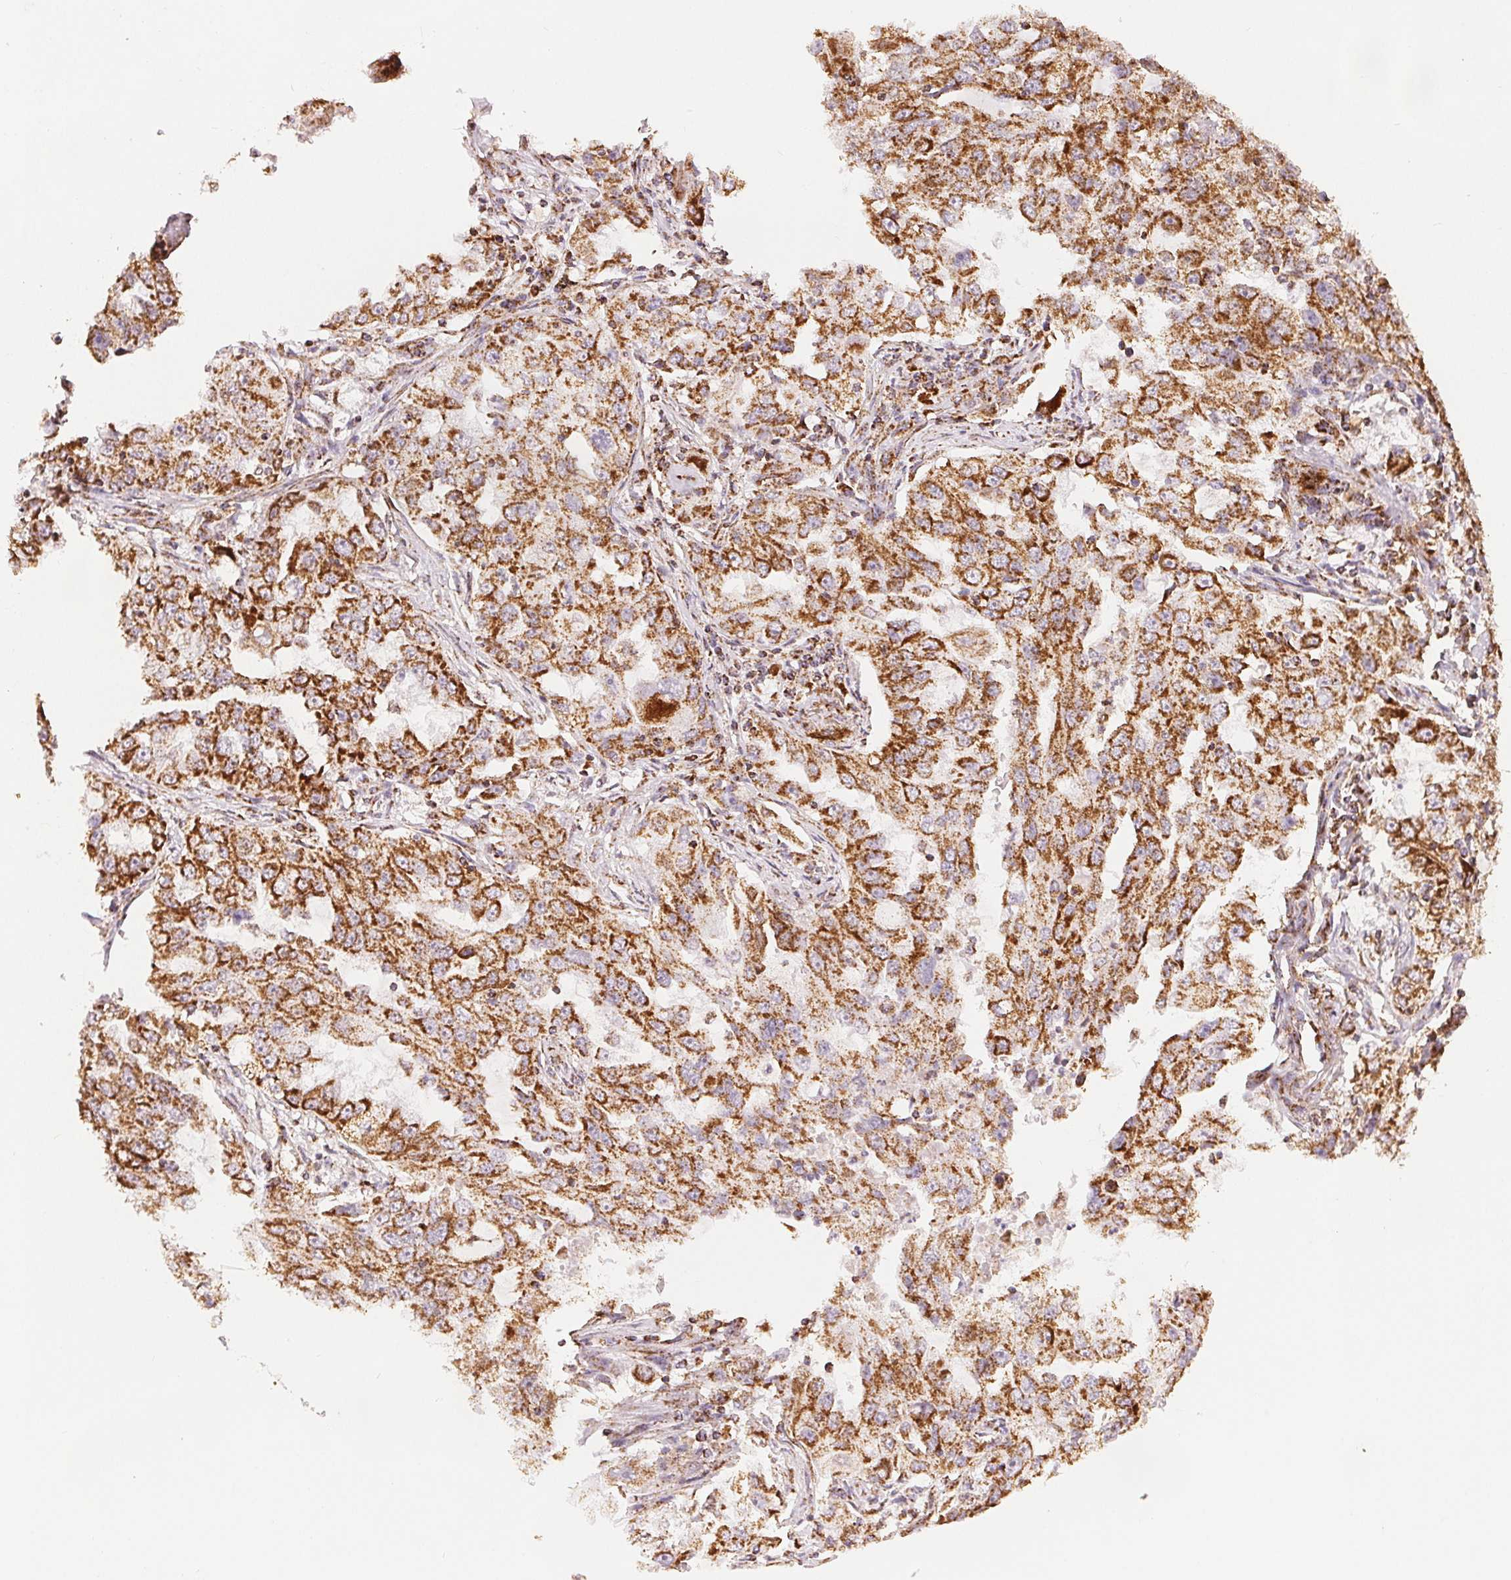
{"staining": {"intensity": "strong", "quantity": ">75%", "location": "cytoplasmic/membranous"}, "tissue": "lung cancer", "cell_type": "Tumor cells", "image_type": "cancer", "snomed": [{"axis": "morphology", "description": "Adenocarcinoma, NOS"}, {"axis": "topography", "description": "Lung"}], "caption": "Human lung cancer stained for a protein (brown) displays strong cytoplasmic/membranous positive expression in approximately >75% of tumor cells.", "gene": "SDHB", "patient": {"sex": "female", "age": 61}}